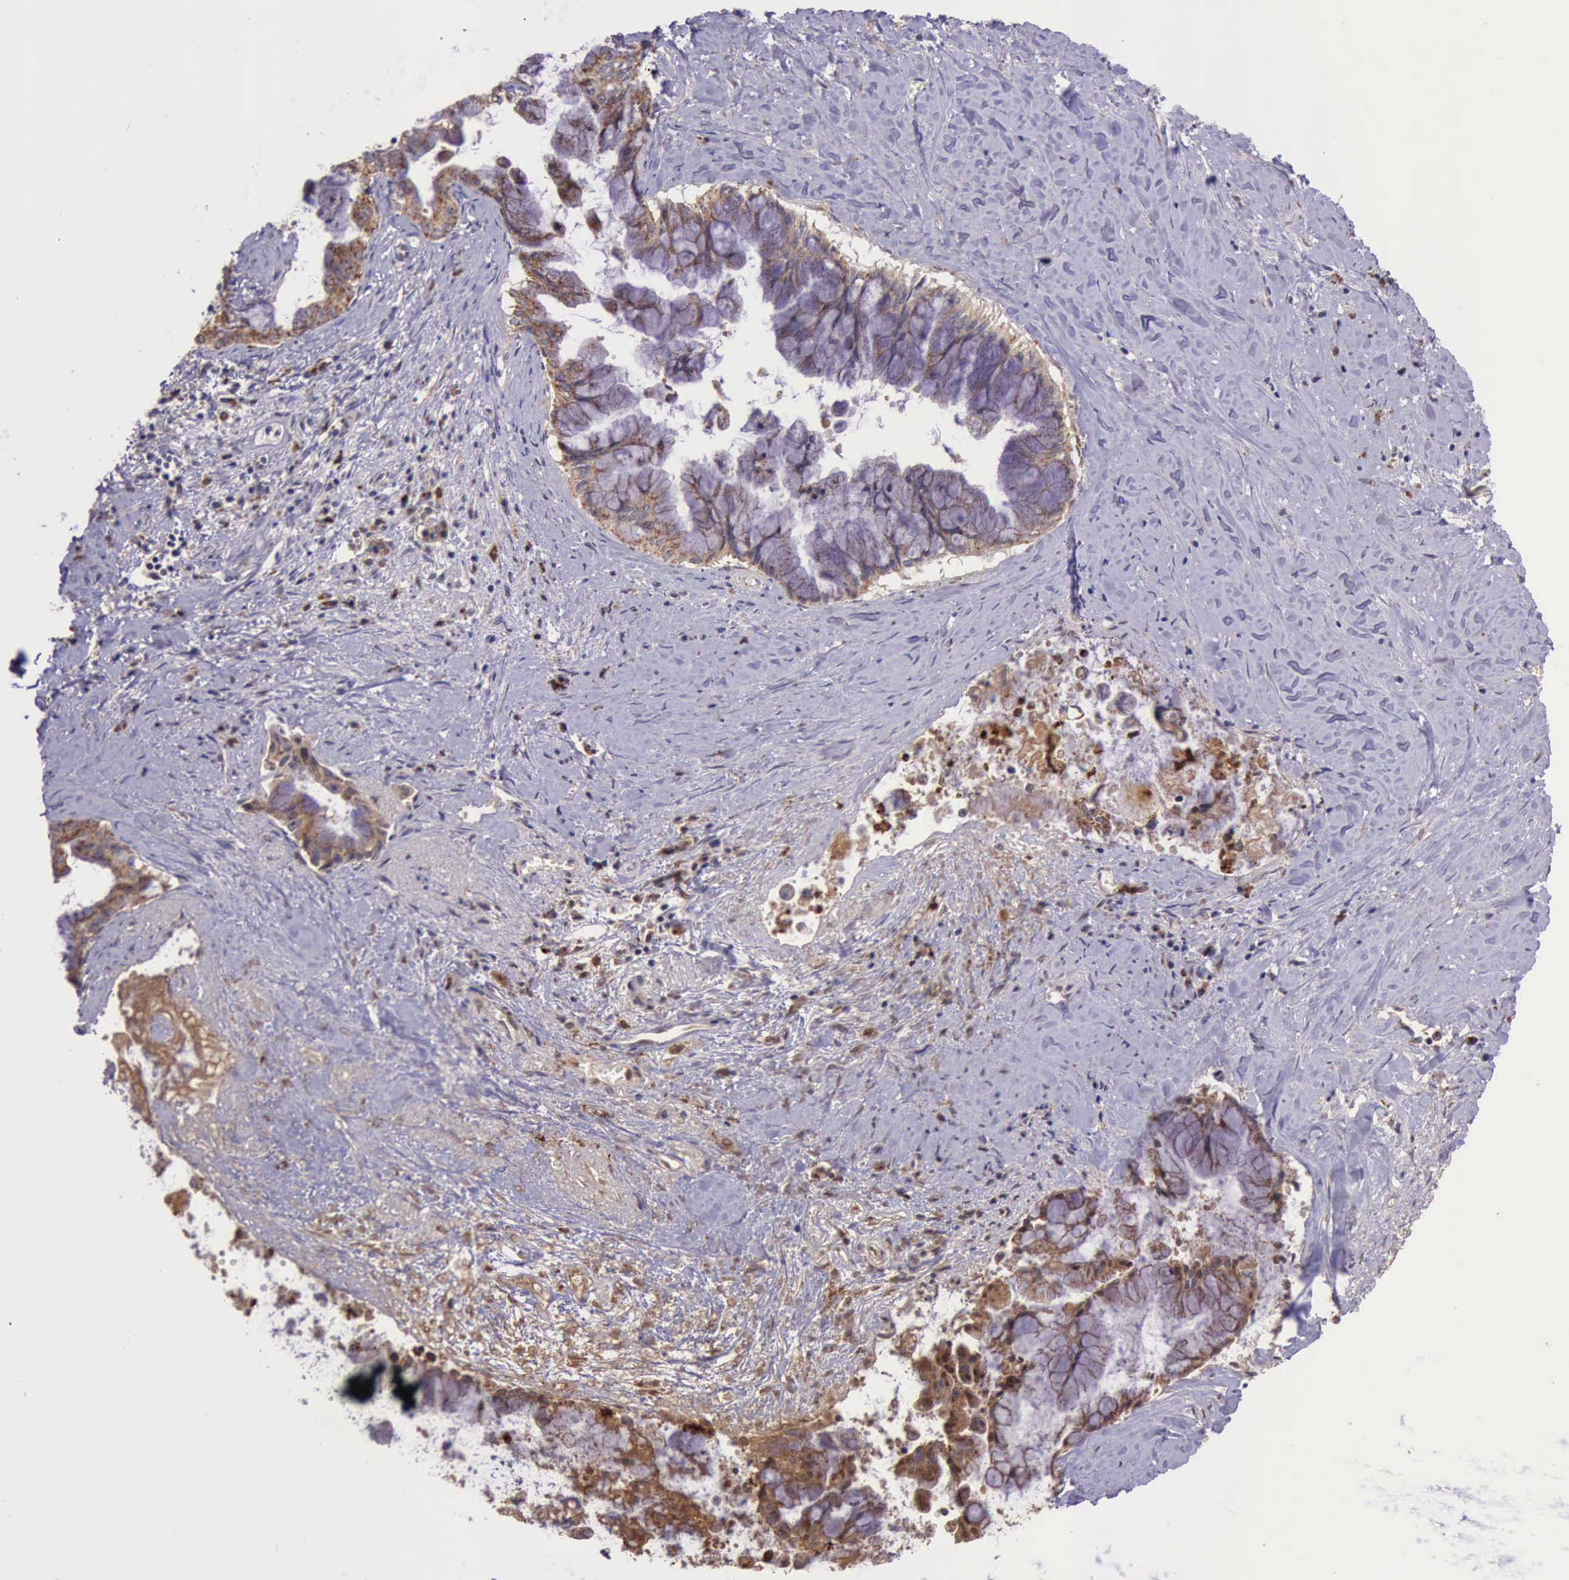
{"staining": {"intensity": "moderate", "quantity": "25%-75%", "location": "cytoplasmic/membranous"}, "tissue": "pancreatic cancer", "cell_type": "Tumor cells", "image_type": "cancer", "snomed": [{"axis": "morphology", "description": "Adenocarcinoma, NOS"}, {"axis": "topography", "description": "Pancreas"}], "caption": "Pancreatic cancer (adenocarcinoma) tissue displays moderate cytoplasmic/membranous positivity in approximately 25%-75% of tumor cells", "gene": "ARMCX3", "patient": {"sex": "male", "age": 59}}